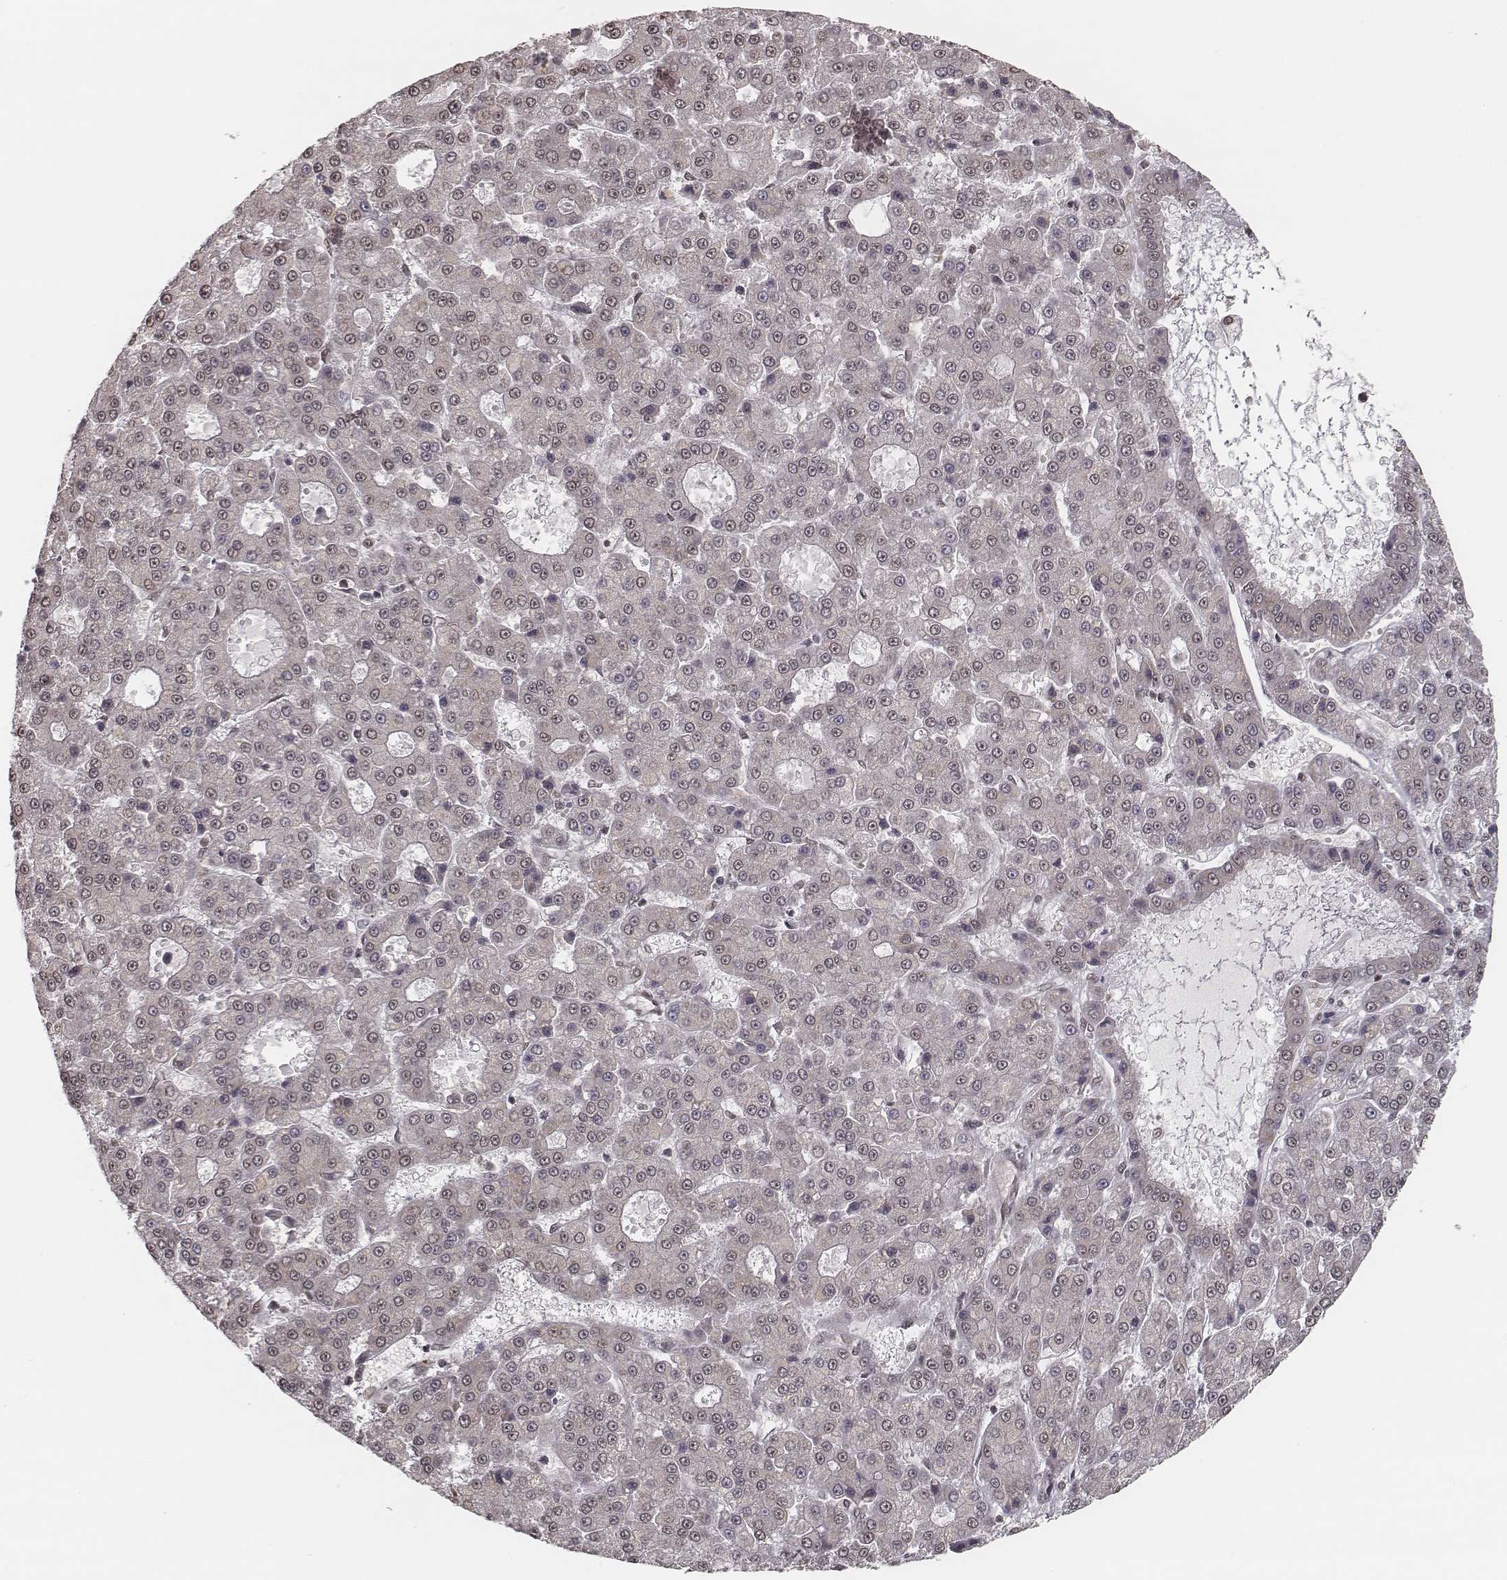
{"staining": {"intensity": "negative", "quantity": "none", "location": "none"}, "tissue": "liver cancer", "cell_type": "Tumor cells", "image_type": "cancer", "snomed": [{"axis": "morphology", "description": "Carcinoma, Hepatocellular, NOS"}, {"axis": "topography", "description": "Liver"}], "caption": "Immunohistochemistry (IHC) of human hepatocellular carcinoma (liver) exhibits no positivity in tumor cells. (Stains: DAB (3,3'-diaminobenzidine) immunohistochemistry with hematoxylin counter stain, Microscopy: brightfield microscopy at high magnification).", "gene": "HMGA2", "patient": {"sex": "male", "age": 70}}